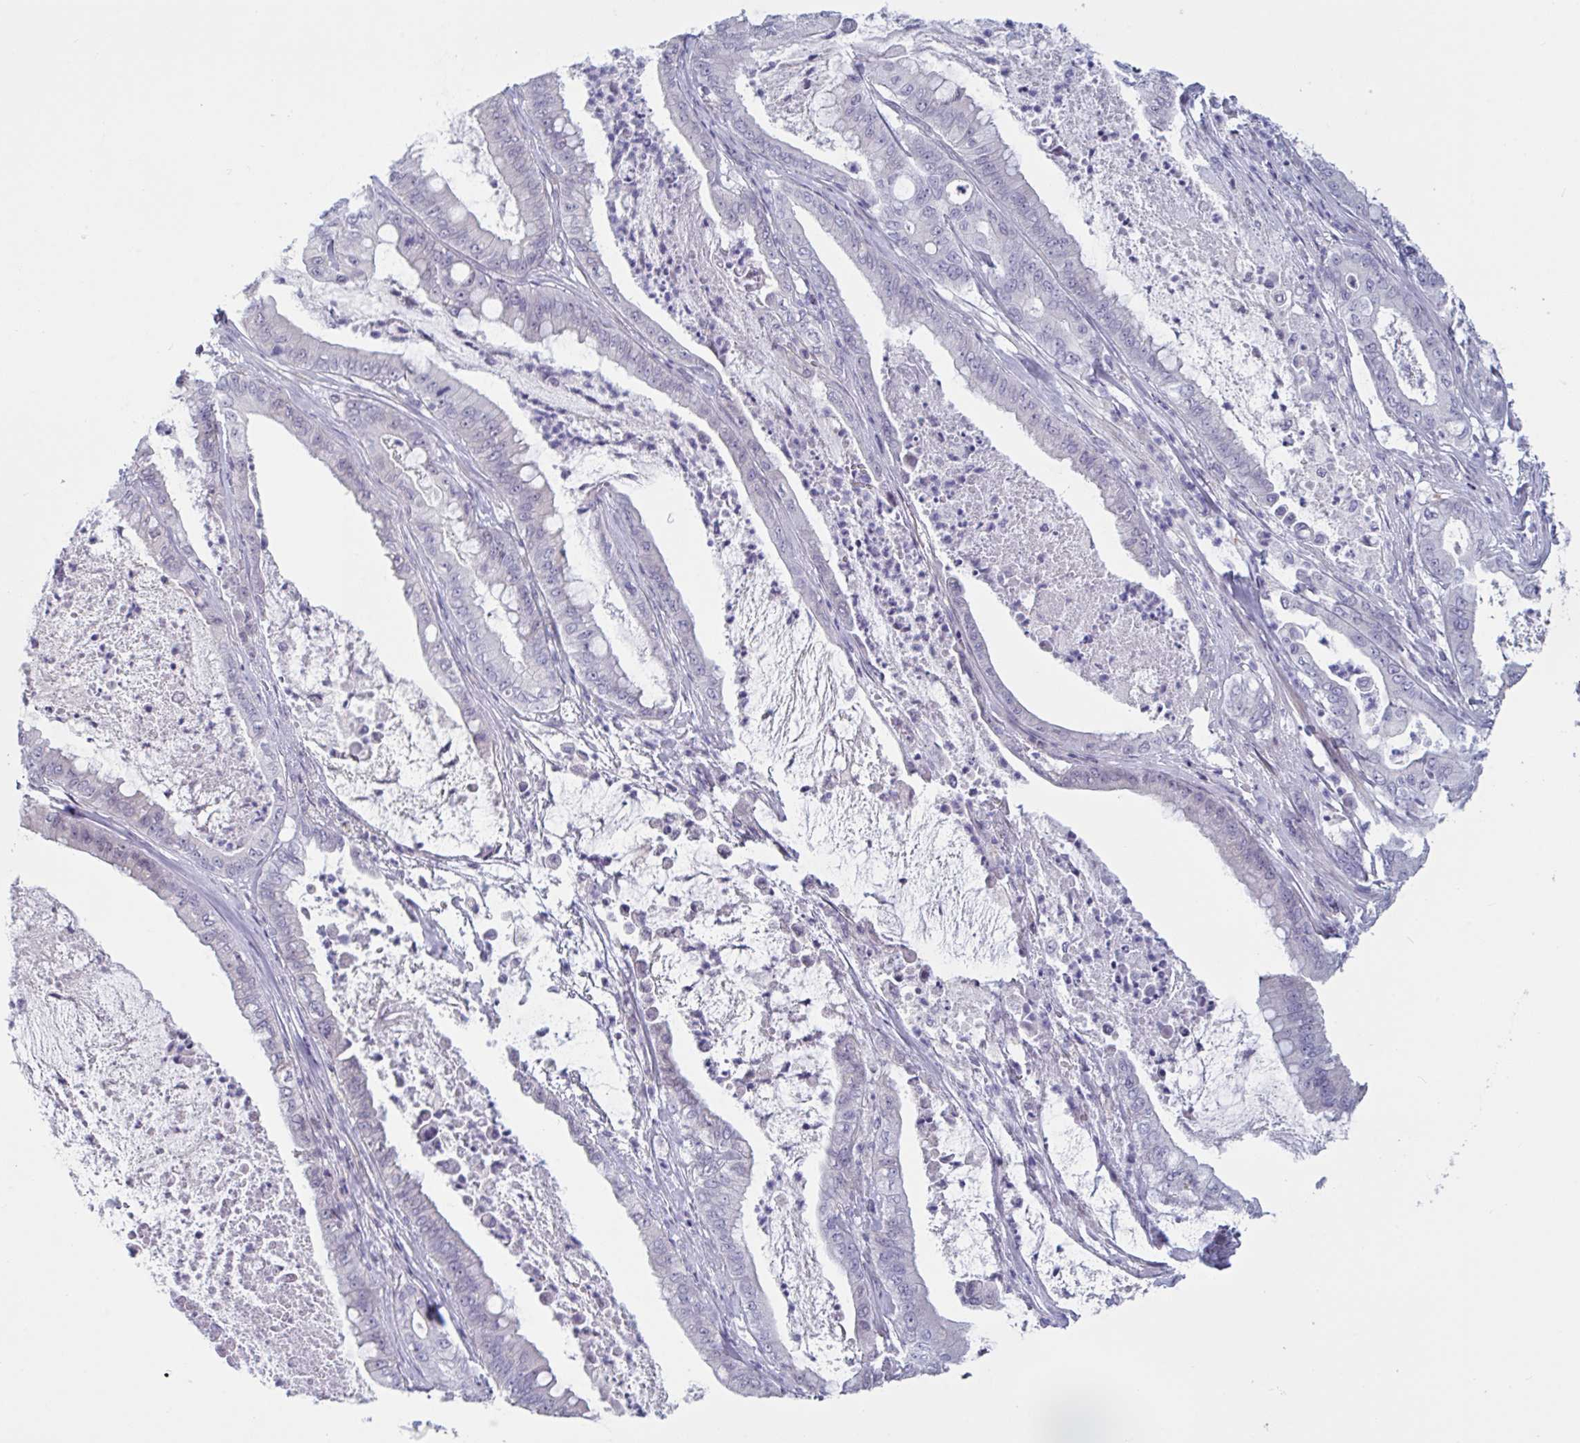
{"staining": {"intensity": "negative", "quantity": "none", "location": "none"}, "tissue": "pancreatic cancer", "cell_type": "Tumor cells", "image_type": "cancer", "snomed": [{"axis": "morphology", "description": "Adenocarcinoma, NOS"}, {"axis": "topography", "description": "Pancreas"}], "caption": "Protein analysis of adenocarcinoma (pancreatic) demonstrates no significant positivity in tumor cells.", "gene": "TCEAL8", "patient": {"sex": "male", "age": 71}}